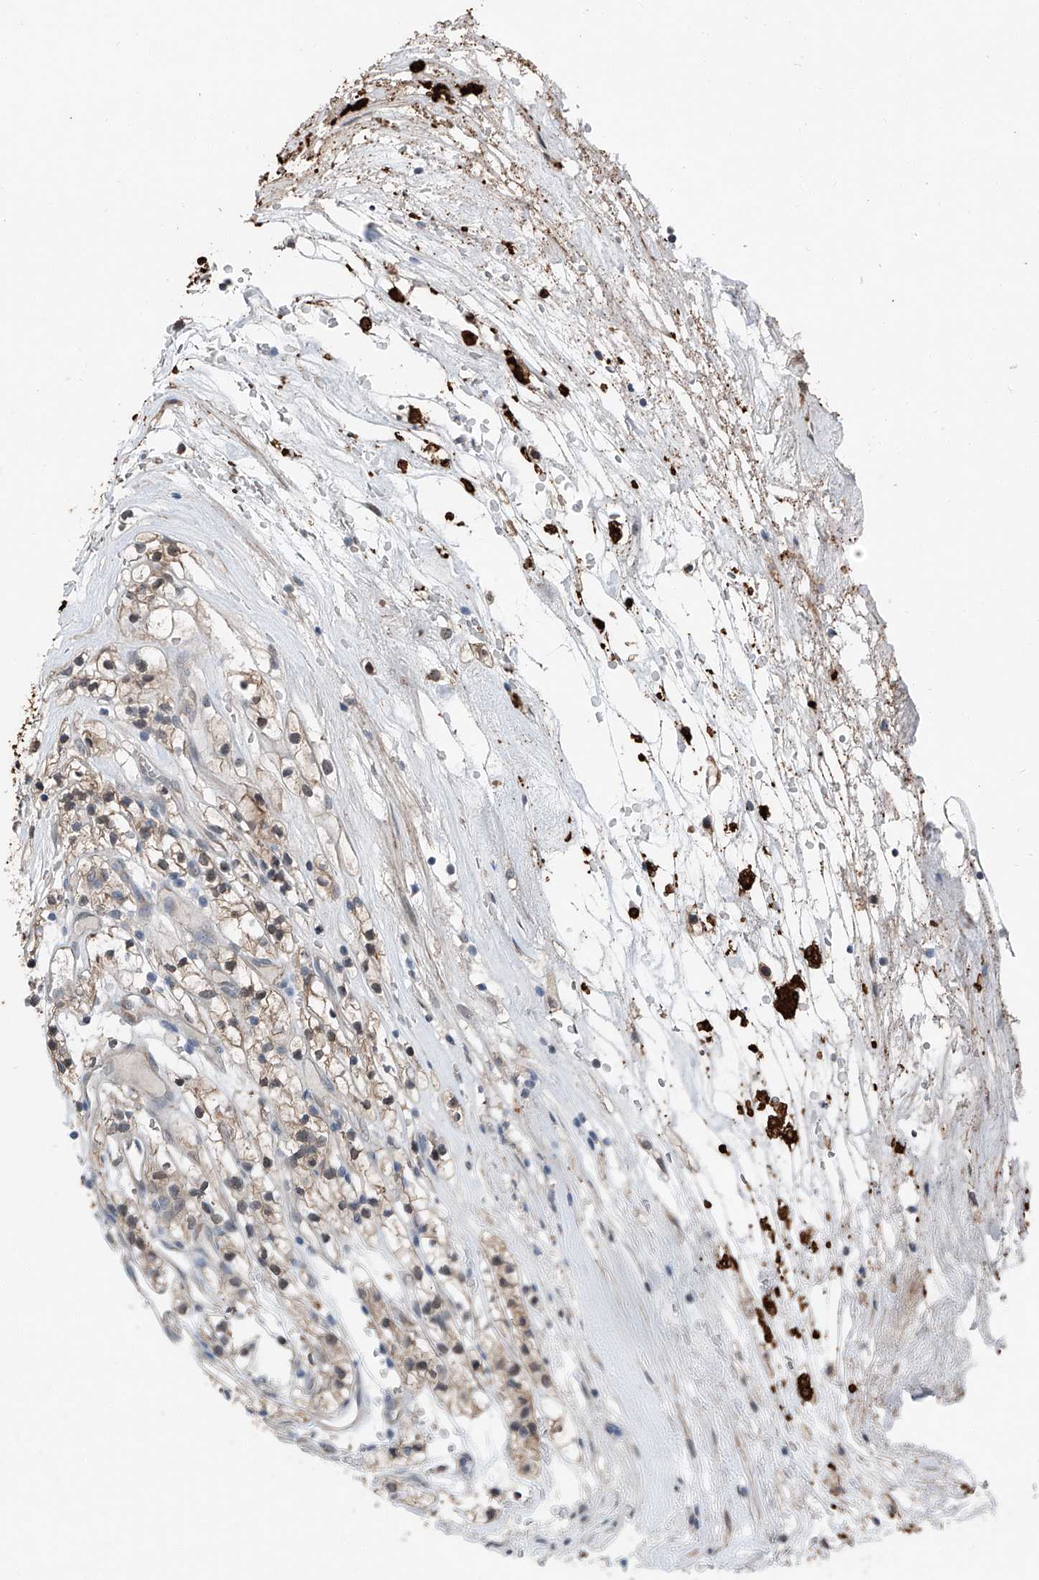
{"staining": {"intensity": "weak", "quantity": "25%-75%", "location": "cytoplasmic/membranous"}, "tissue": "renal cancer", "cell_type": "Tumor cells", "image_type": "cancer", "snomed": [{"axis": "morphology", "description": "Adenocarcinoma, NOS"}, {"axis": "topography", "description": "Kidney"}], "caption": "A high-resolution histopathology image shows immunohistochemistry staining of renal cancer (adenocarcinoma), which demonstrates weak cytoplasmic/membranous positivity in approximately 25%-75% of tumor cells. (IHC, brightfield microscopy, high magnification).", "gene": "HSPA6", "patient": {"sex": "female", "age": 57}}